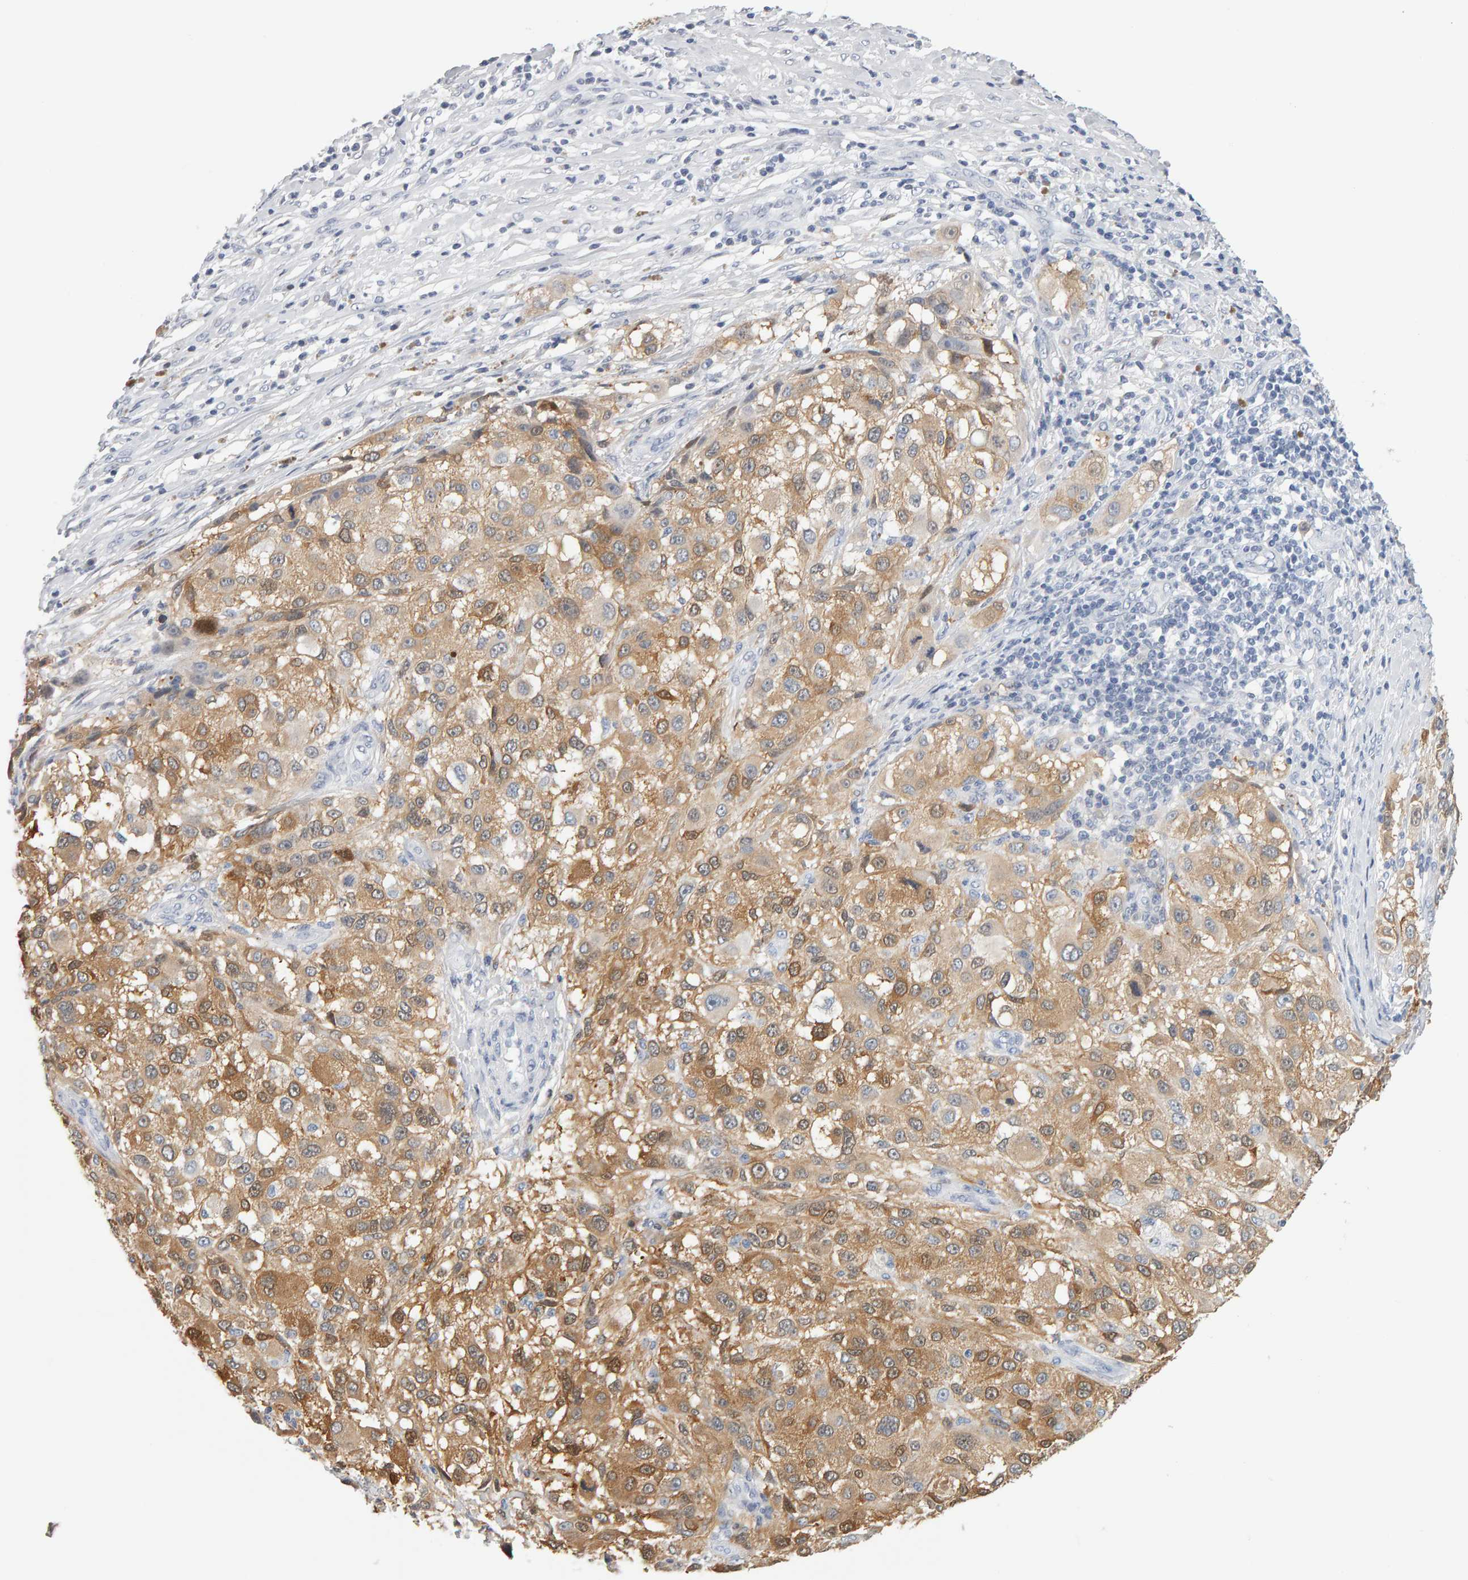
{"staining": {"intensity": "weak", "quantity": ">75%", "location": "cytoplasmic/membranous"}, "tissue": "melanoma", "cell_type": "Tumor cells", "image_type": "cancer", "snomed": [{"axis": "morphology", "description": "Necrosis, NOS"}, {"axis": "morphology", "description": "Malignant melanoma, NOS"}, {"axis": "topography", "description": "Skin"}], "caption": "This is an image of immunohistochemistry staining of malignant melanoma, which shows weak expression in the cytoplasmic/membranous of tumor cells.", "gene": "CTH", "patient": {"sex": "female", "age": 87}}